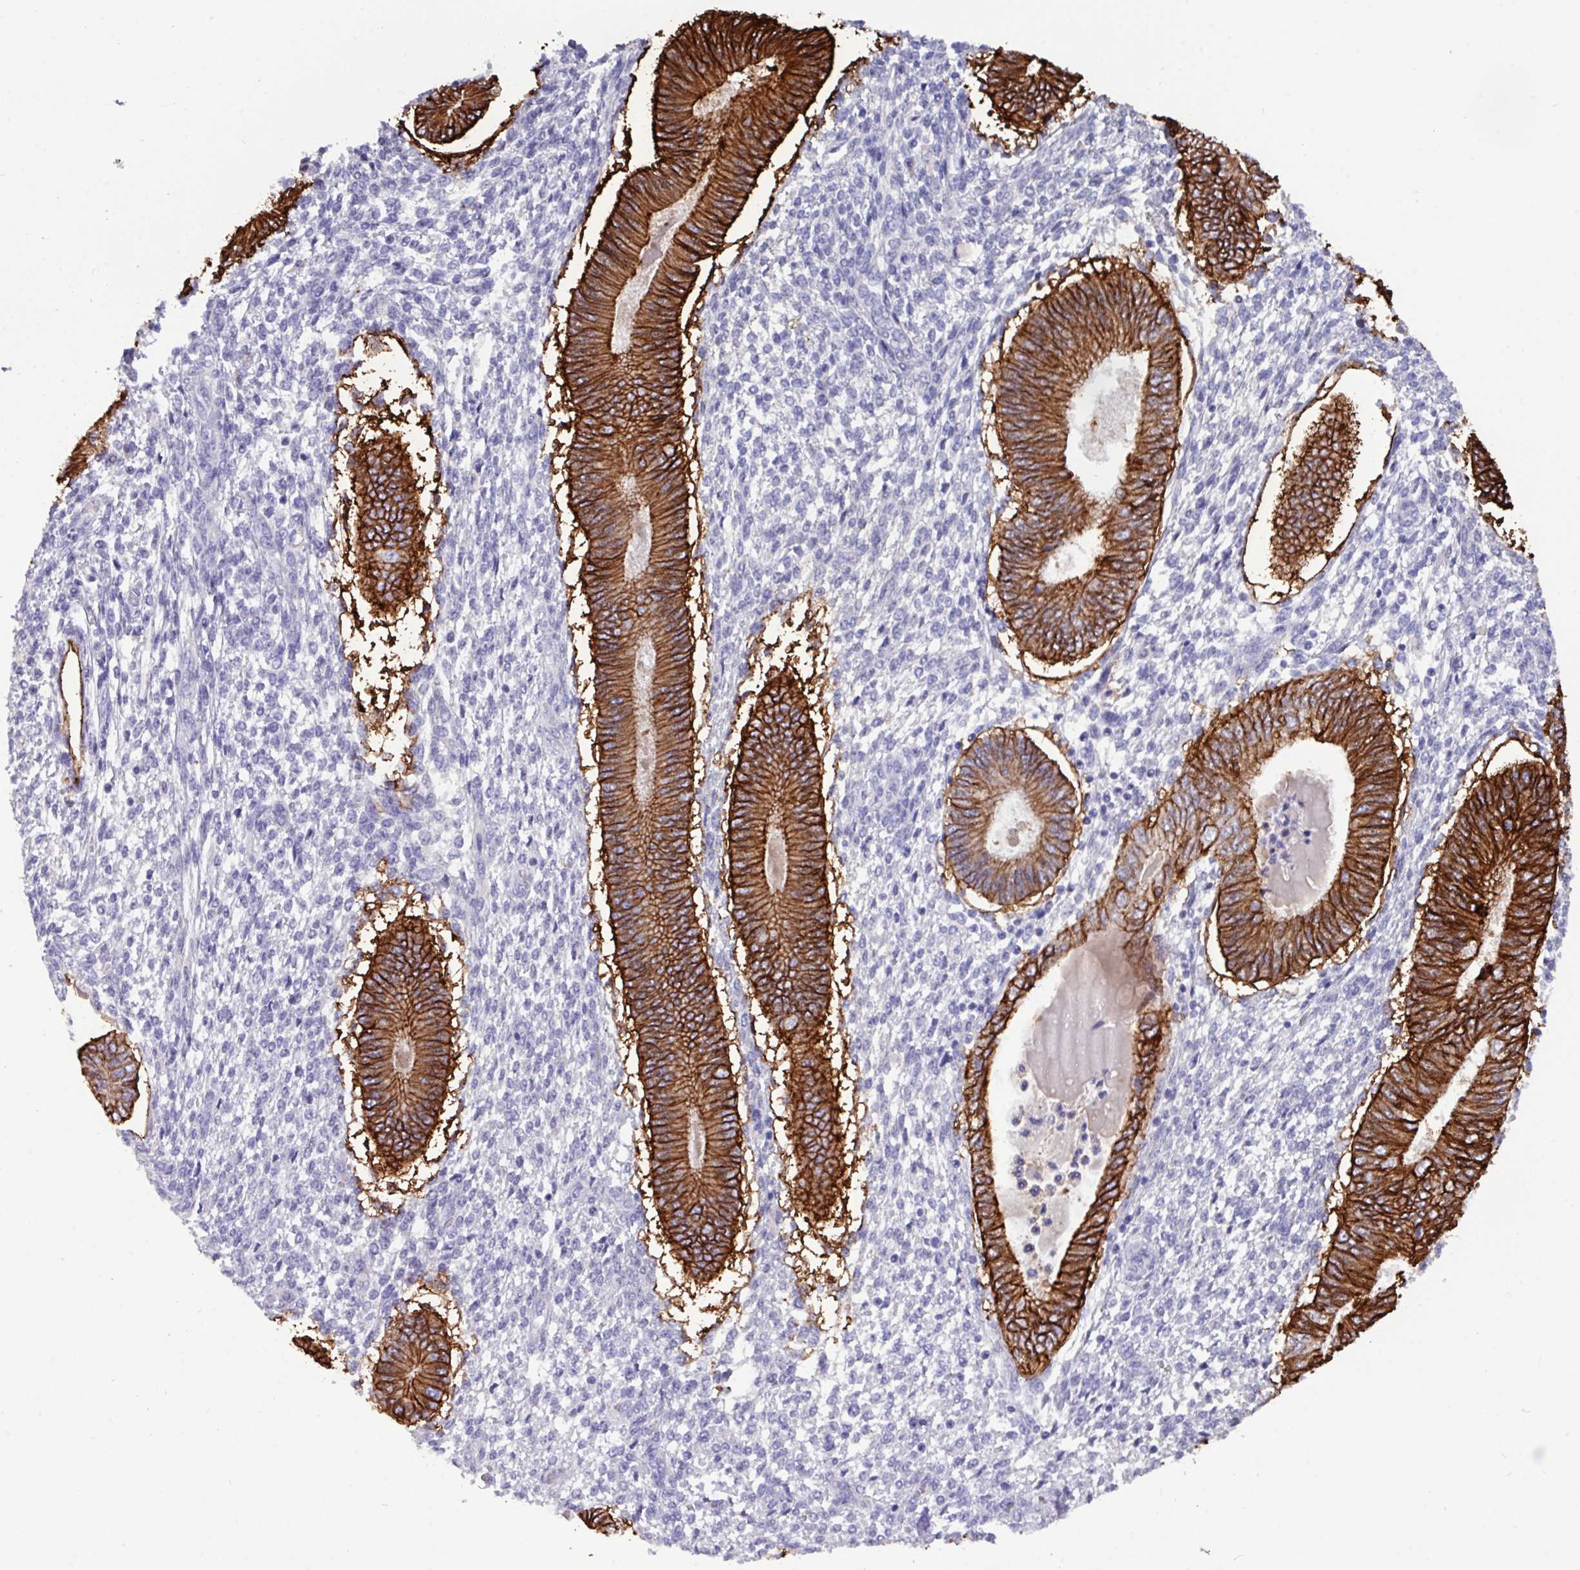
{"staining": {"intensity": "negative", "quantity": "none", "location": "none"}, "tissue": "endometrium", "cell_type": "Cells in endometrial stroma", "image_type": "normal", "snomed": [{"axis": "morphology", "description": "Normal tissue, NOS"}, {"axis": "topography", "description": "Endometrium"}], "caption": "The immunohistochemistry (IHC) micrograph has no significant expression in cells in endometrial stroma of endometrium. (DAB immunohistochemistry (IHC) with hematoxylin counter stain).", "gene": "EPCAM", "patient": {"sex": "female", "age": 49}}